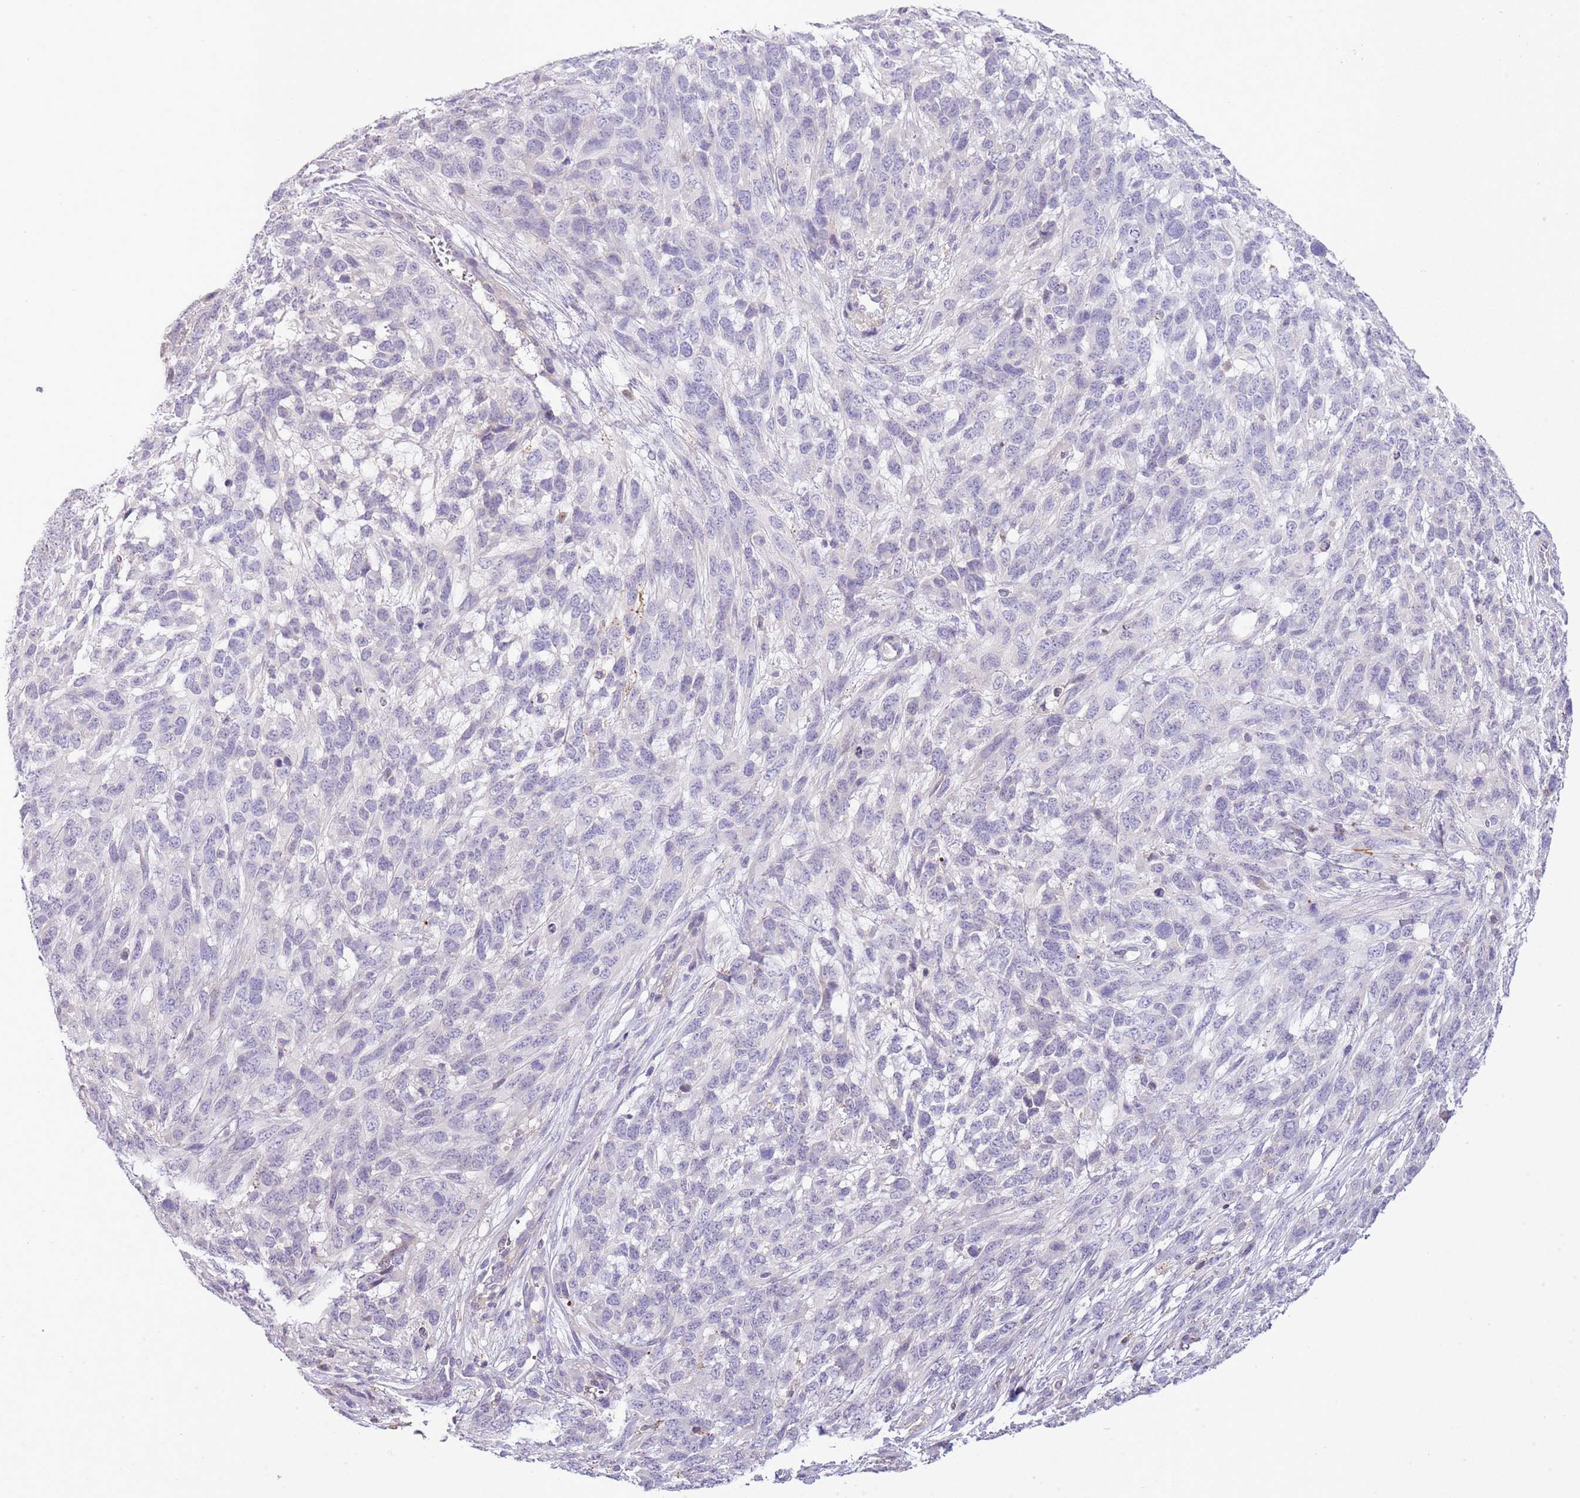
{"staining": {"intensity": "negative", "quantity": "none", "location": "none"}, "tissue": "melanoma", "cell_type": "Tumor cells", "image_type": "cancer", "snomed": [{"axis": "morphology", "description": "Normal morphology"}, {"axis": "morphology", "description": "Malignant melanoma, NOS"}, {"axis": "topography", "description": "Skin"}], "caption": "This is an IHC image of human malignant melanoma. There is no staining in tumor cells.", "gene": "ABHD17A", "patient": {"sex": "female", "age": 72}}